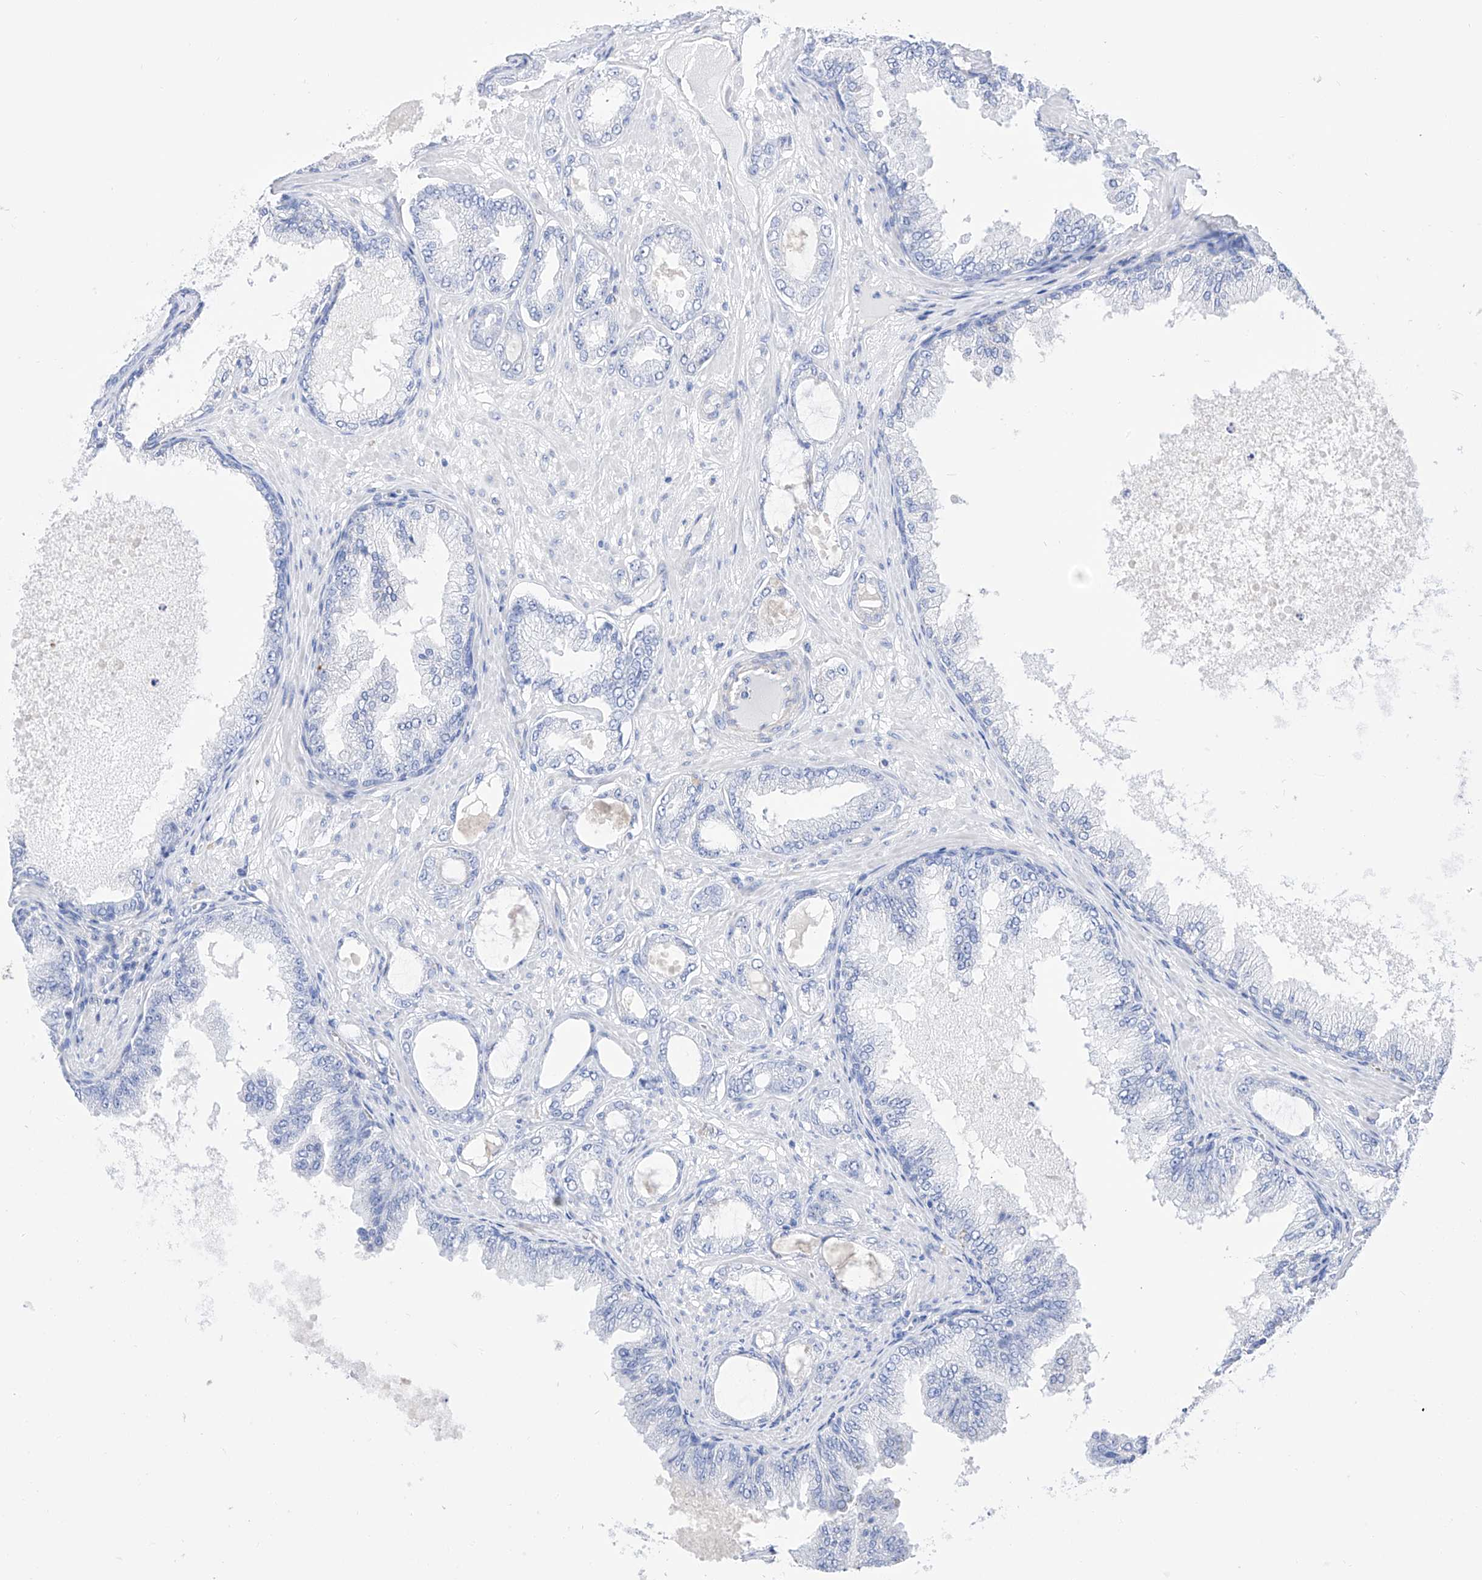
{"staining": {"intensity": "negative", "quantity": "none", "location": "none"}, "tissue": "prostate cancer", "cell_type": "Tumor cells", "image_type": "cancer", "snomed": [{"axis": "morphology", "description": "Adenocarcinoma, Low grade"}, {"axis": "topography", "description": "Prostate"}], "caption": "This is a image of immunohistochemistry (IHC) staining of prostate cancer, which shows no staining in tumor cells.", "gene": "ZNF653", "patient": {"sex": "male", "age": 63}}